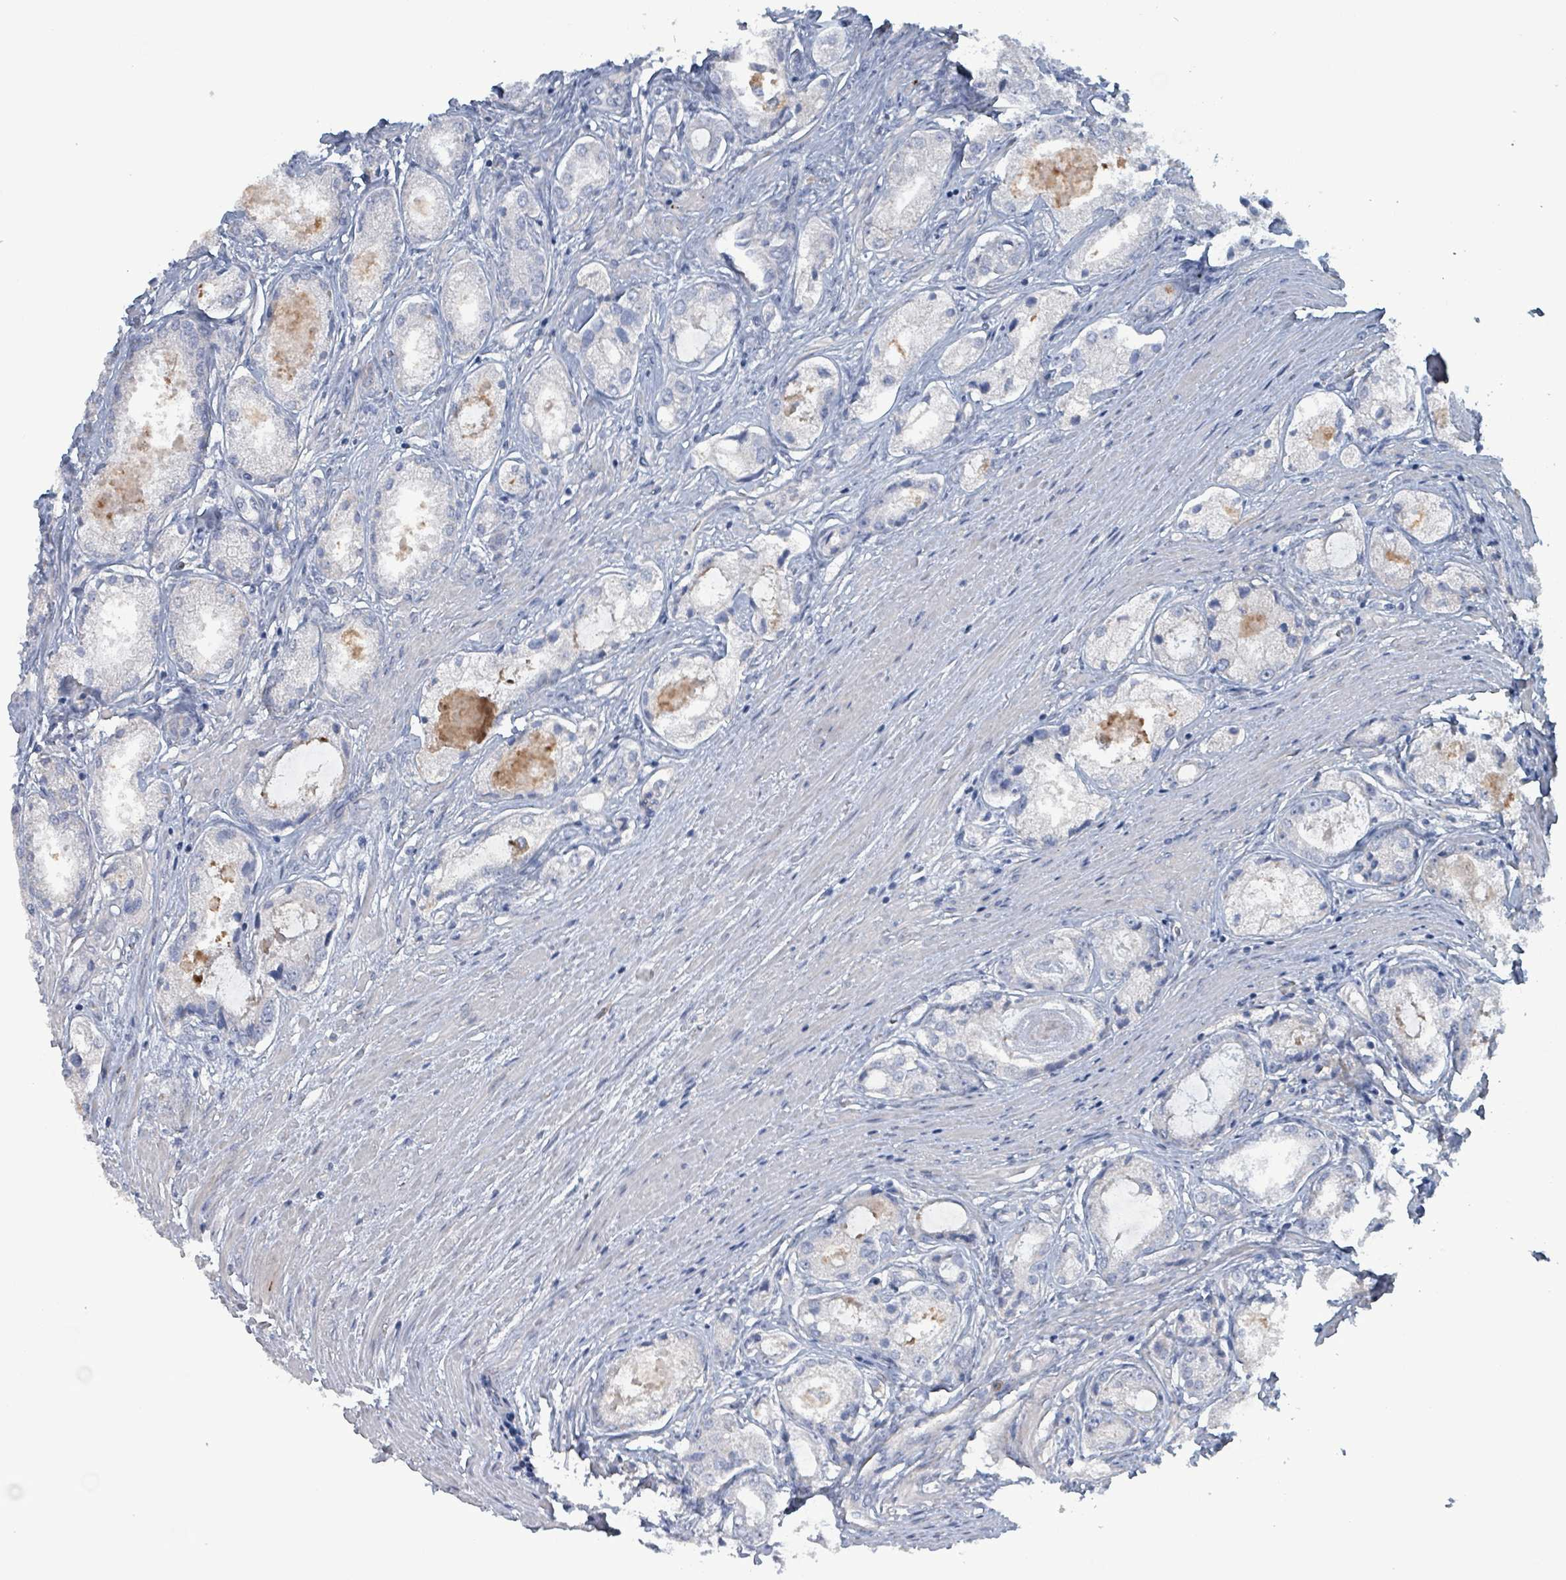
{"staining": {"intensity": "negative", "quantity": "none", "location": "none"}, "tissue": "prostate cancer", "cell_type": "Tumor cells", "image_type": "cancer", "snomed": [{"axis": "morphology", "description": "Adenocarcinoma, Low grade"}, {"axis": "topography", "description": "Prostate"}], "caption": "Prostate low-grade adenocarcinoma was stained to show a protein in brown. There is no significant positivity in tumor cells.", "gene": "TAAR5", "patient": {"sex": "male", "age": 68}}